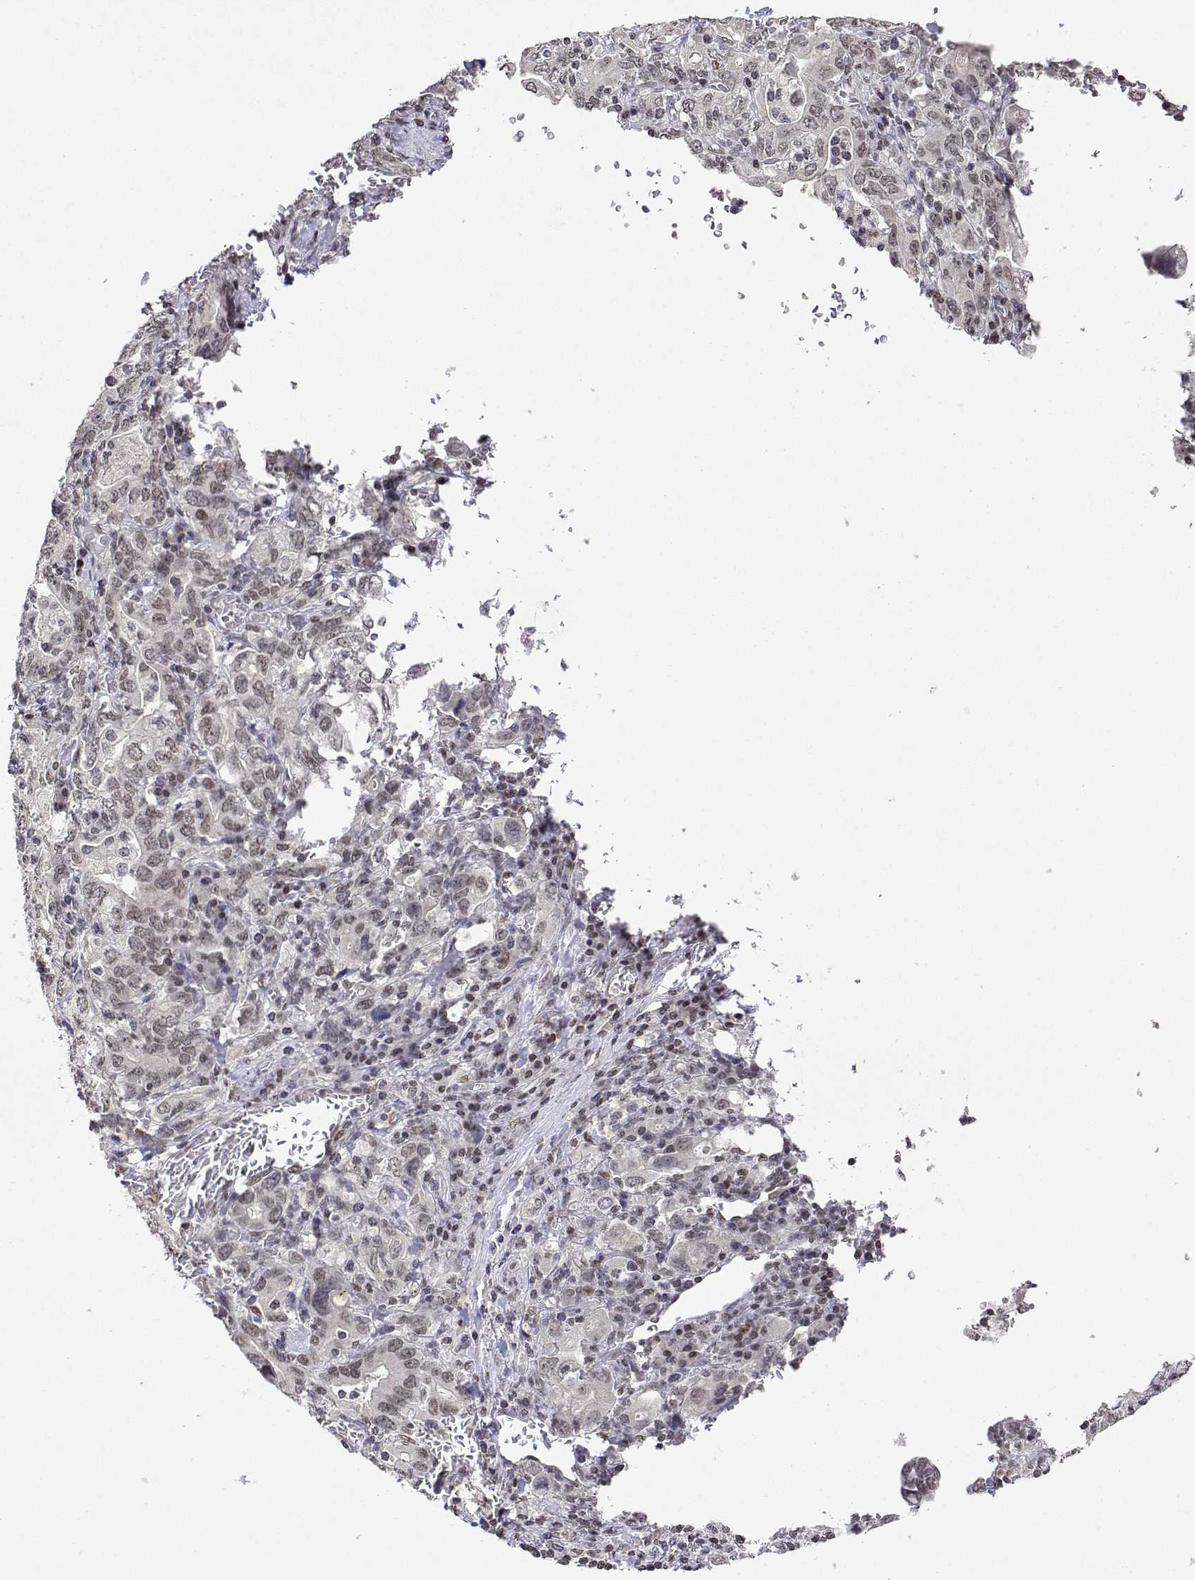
{"staining": {"intensity": "weak", "quantity": "25%-75%", "location": "nuclear"}, "tissue": "stomach cancer", "cell_type": "Tumor cells", "image_type": "cancer", "snomed": [{"axis": "morphology", "description": "Adenocarcinoma, NOS"}, {"axis": "topography", "description": "Stomach, upper"}, {"axis": "topography", "description": "Stomach"}], "caption": "Tumor cells reveal low levels of weak nuclear expression in about 25%-75% of cells in human stomach adenocarcinoma.", "gene": "XPC", "patient": {"sex": "male", "age": 62}}